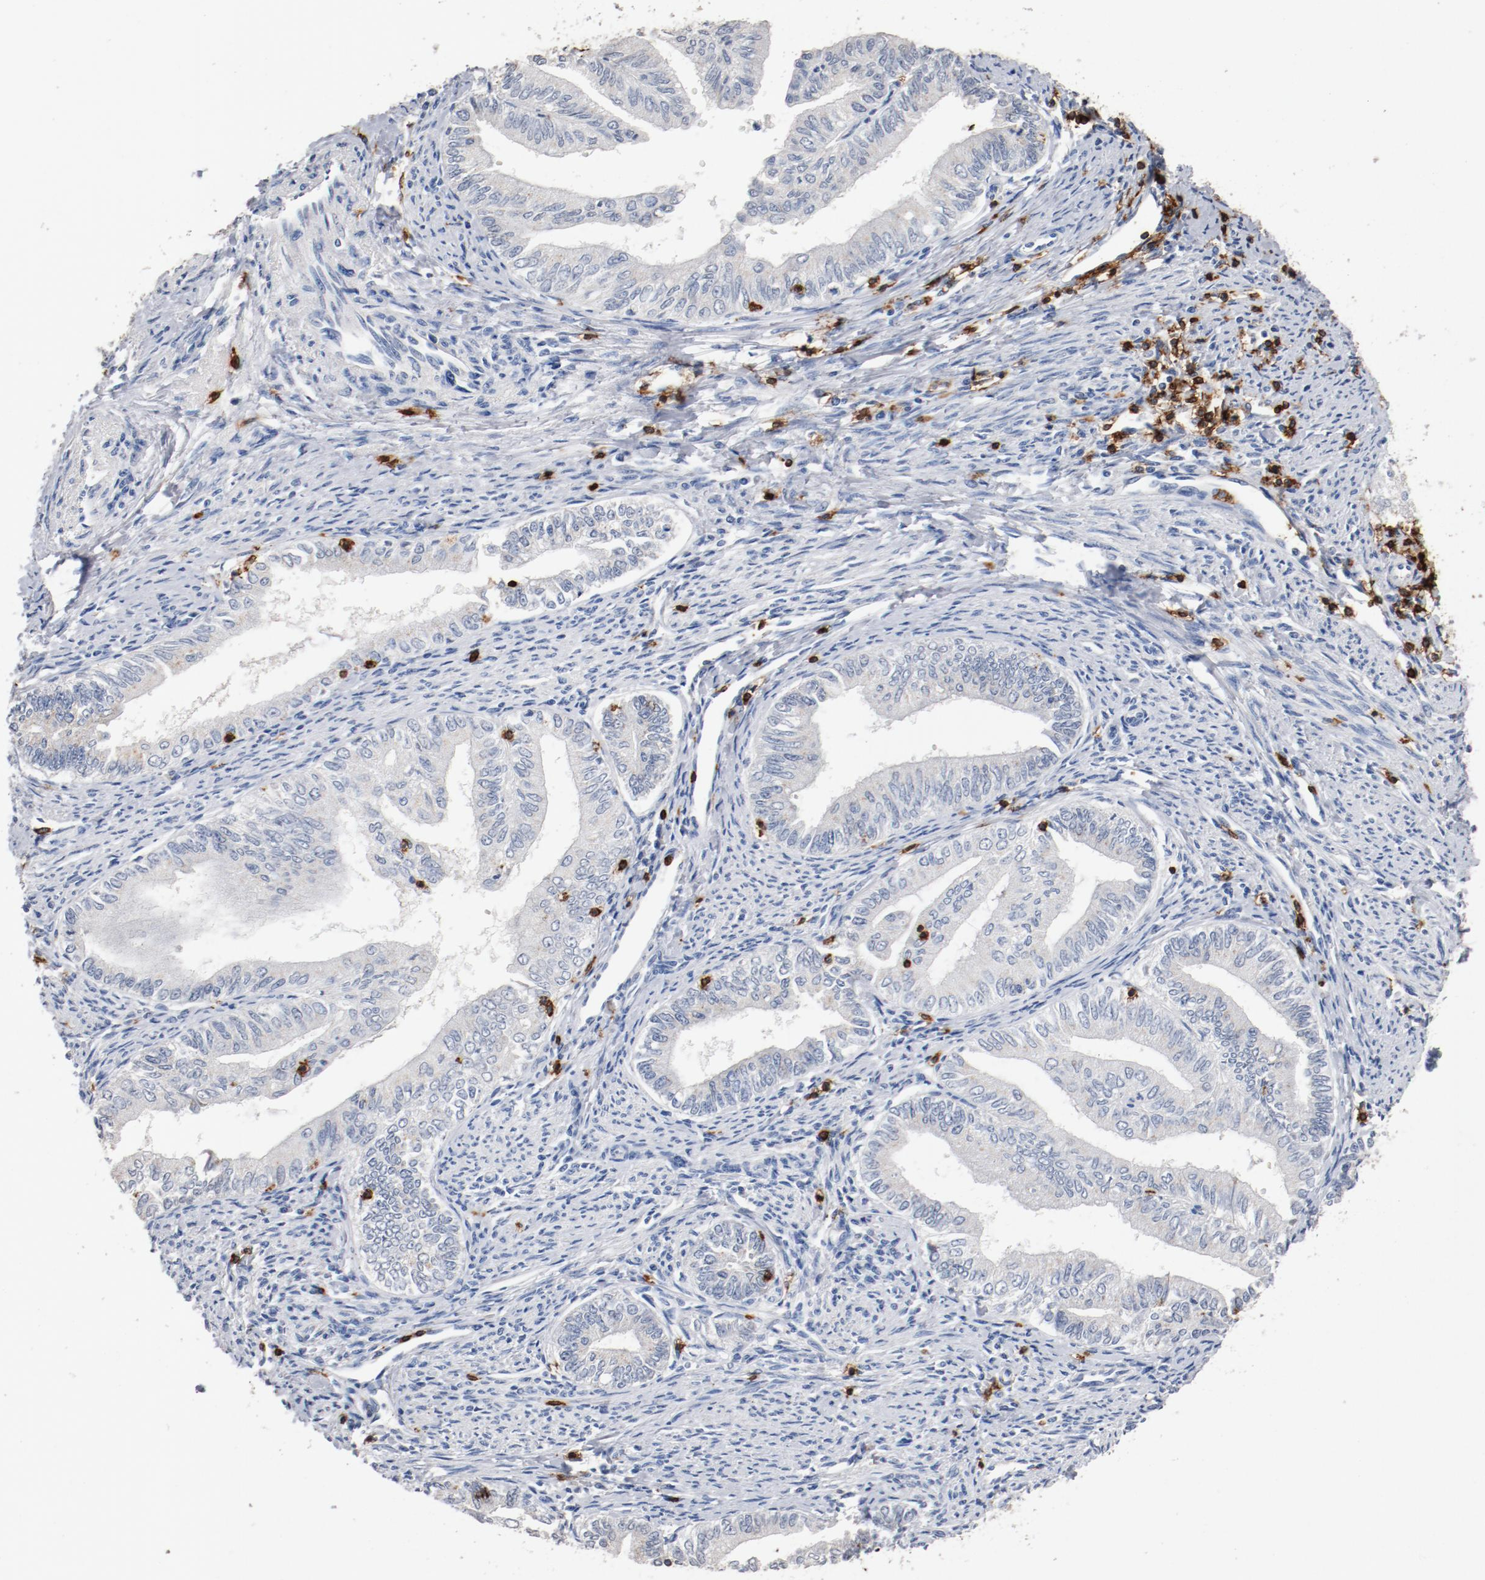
{"staining": {"intensity": "negative", "quantity": "none", "location": "none"}, "tissue": "endometrial cancer", "cell_type": "Tumor cells", "image_type": "cancer", "snomed": [{"axis": "morphology", "description": "Adenocarcinoma, NOS"}, {"axis": "topography", "description": "Endometrium"}], "caption": "This is an IHC histopathology image of human adenocarcinoma (endometrial). There is no staining in tumor cells.", "gene": "CD247", "patient": {"sex": "female", "age": 66}}